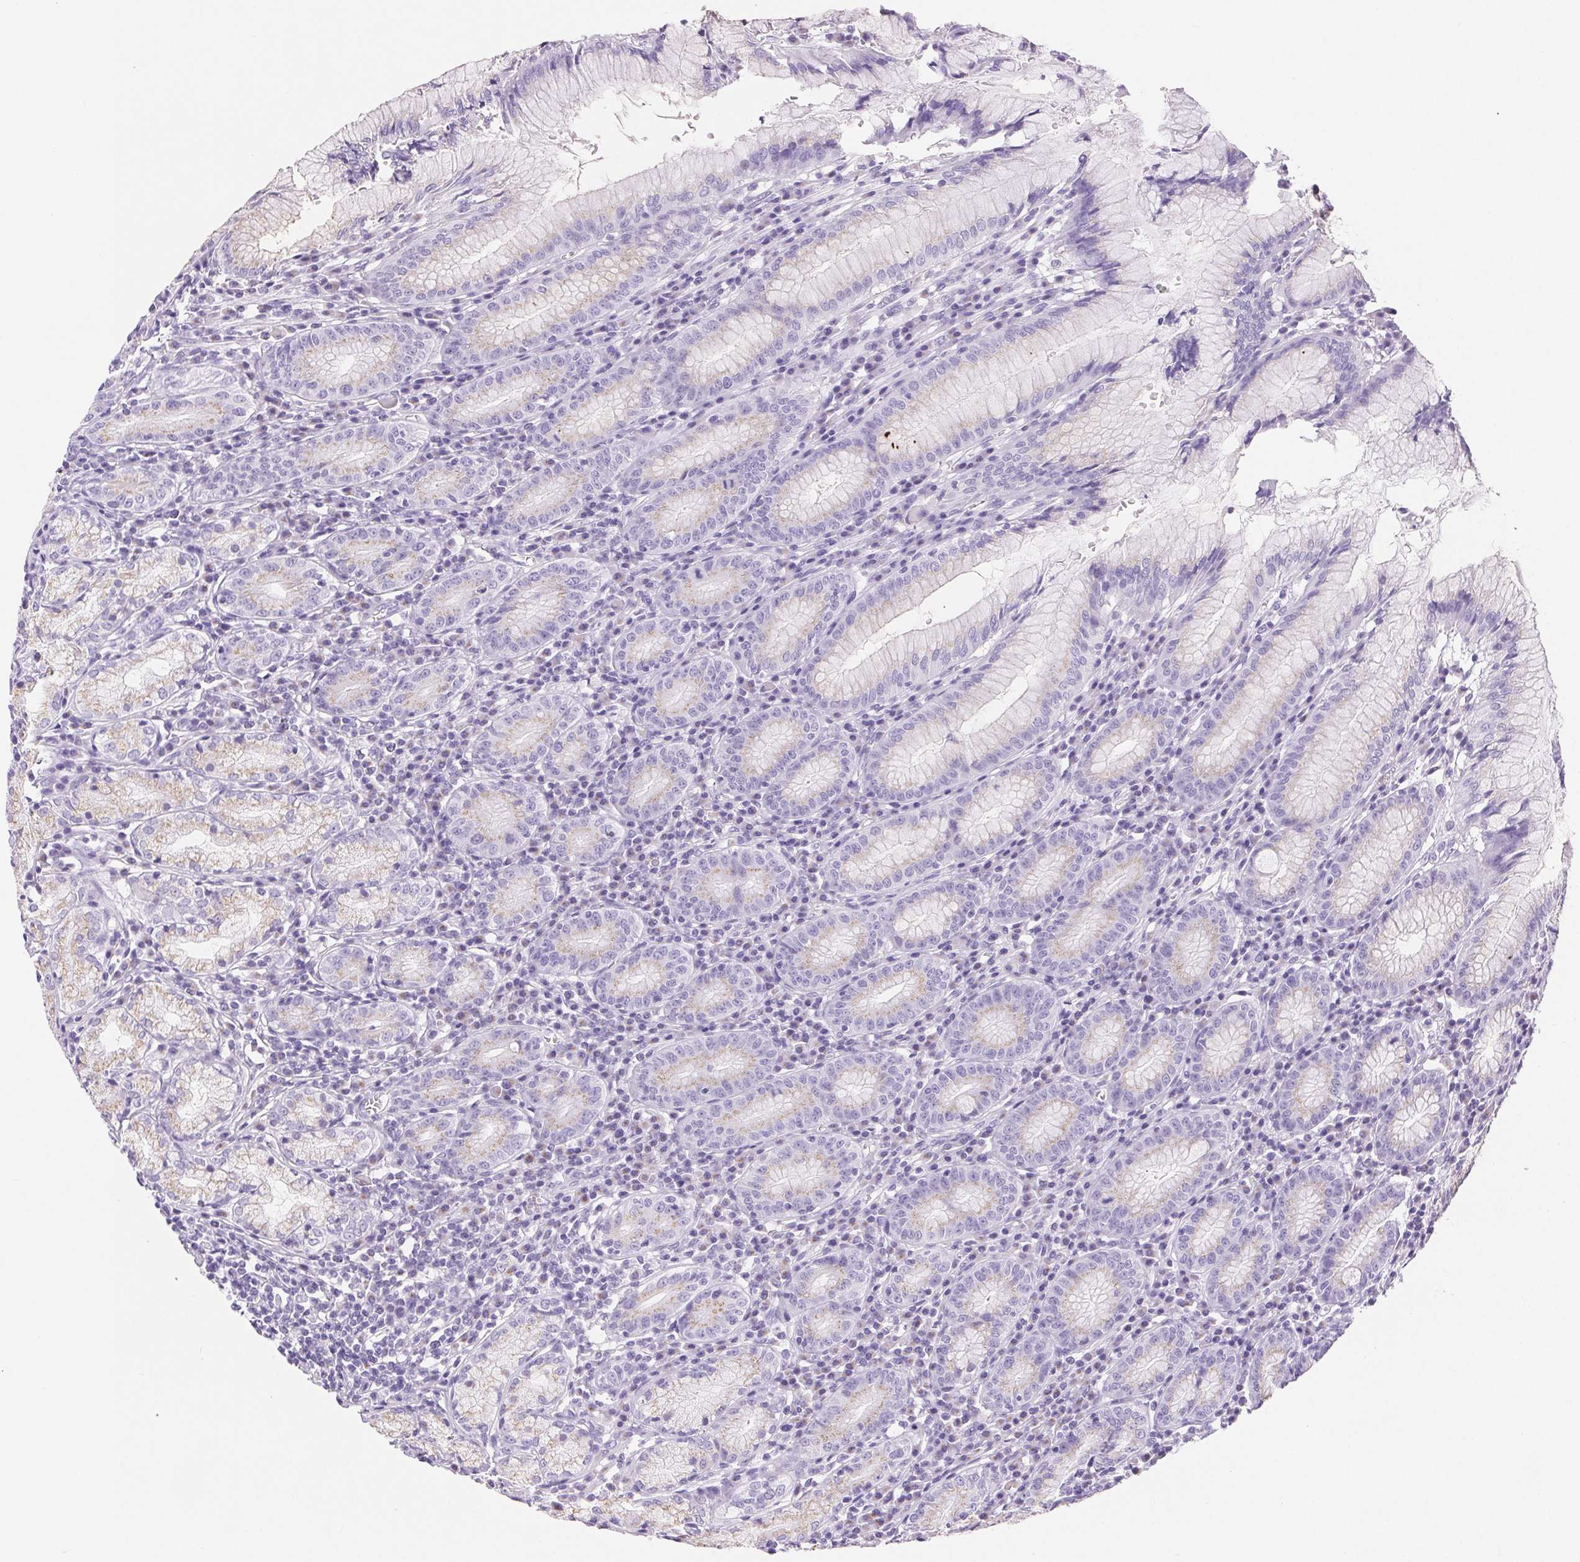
{"staining": {"intensity": "weak", "quantity": "25%-75%", "location": "cytoplasmic/membranous"}, "tissue": "stomach", "cell_type": "Glandular cells", "image_type": "normal", "snomed": [{"axis": "morphology", "description": "Normal tissue, NOS"}, {"axis": "topography", "description": "Stomach"}], "caption": "Immunohistochemical staining of benign stomach displays low levels of weak cytoplasmic/membranous staining in approximately 25%-75% of glandular cells. (Stains: DAB (3,3'-diaminobenzidine) in brown, nuclei in blue, Microscopy: brightfield microscopy at high magnification).", "gene": "SERPINB3", "patient": {"sex": "male", "age": 55}}